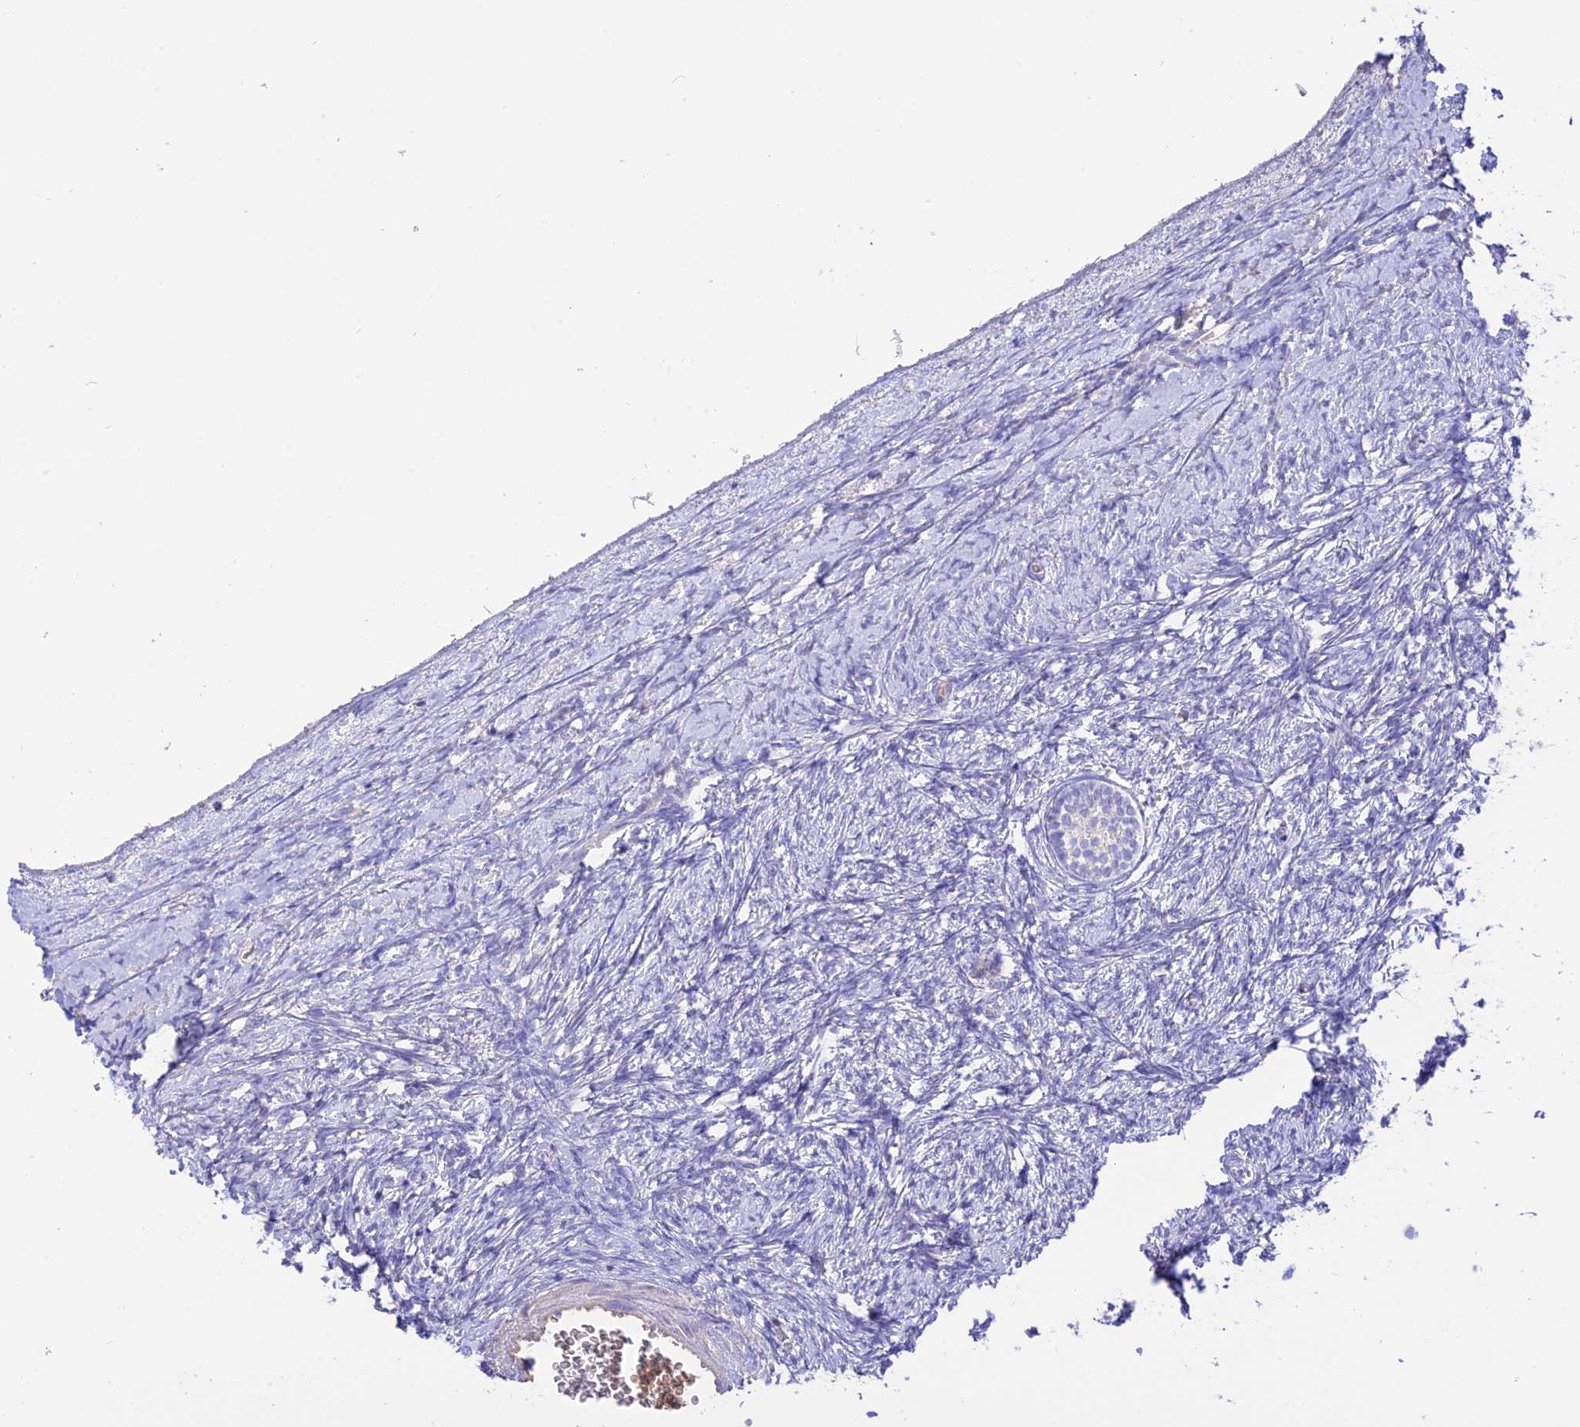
{"staining": {"intensity": "negative", "quantity": "none", "location": "none"}, "tissue": "ovary", "cell_type": "Follicle cells", "image_type": "normal", "snomed": [{"axis": "morphology", "description": "Normal tissue, NOS"}, {"axis": "morphology", "description": "Developmental malformation"}, {"axis": "topography", "description": "Ovary"}], "caption": "Follicle cells show no significant staining in unremarkable ovary.", "gene": "NLRP9", "patient": {"sex": "female", "age": 39}}